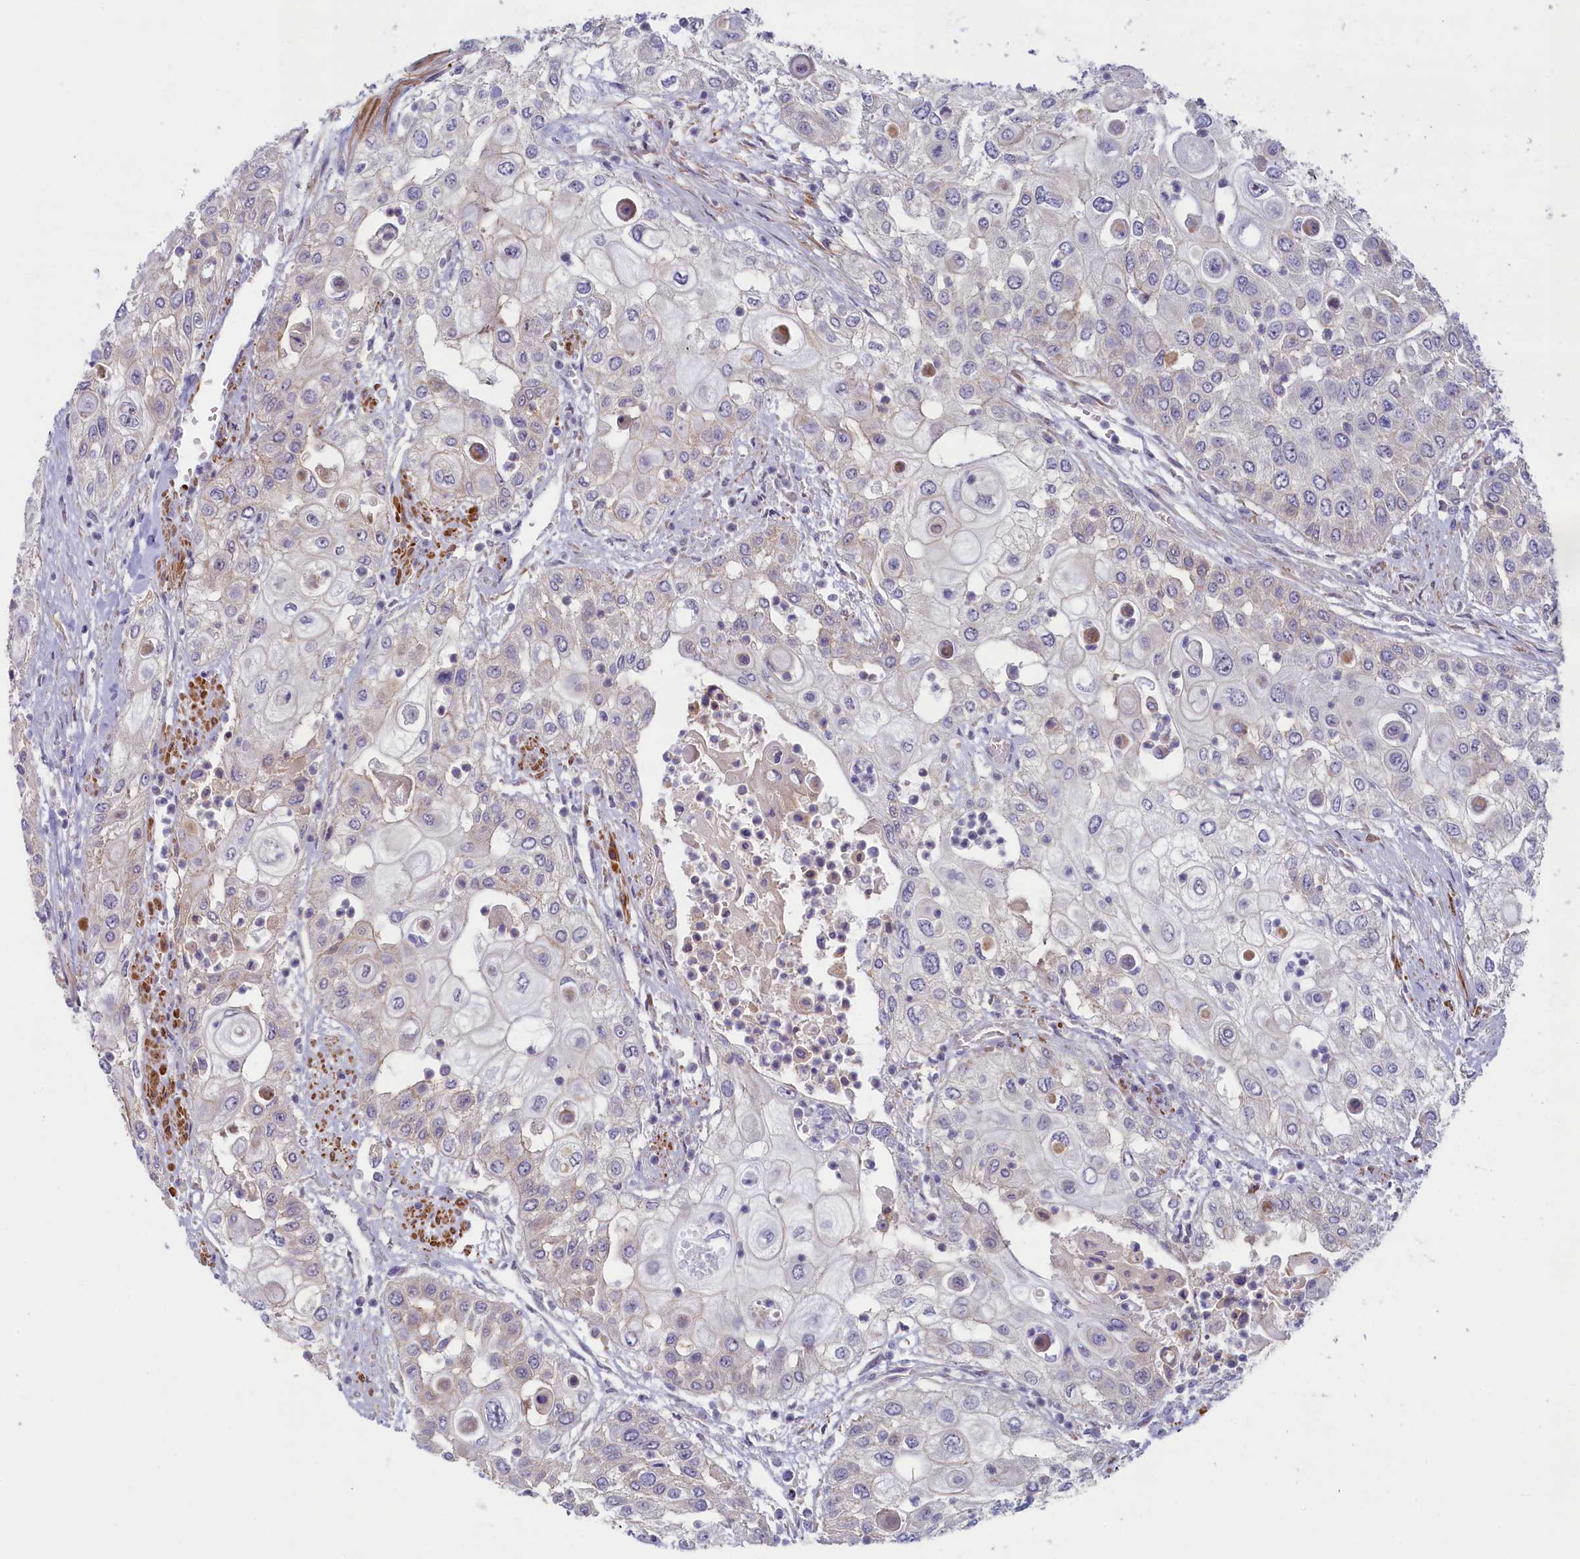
{"staining": {"intensity": "weak", "quantity": "<25%", "location": "cytoplasmic/membranous"}, "tissue": "urothelial cancer", "cell_type": "Tumor cells", "image_type": "cancer", "snomed": [{"axis": "morphology", "description": "Urothelial carcinoma, High grade"}, {"axis": "topography", "description": "Urinary bladder"}], "caption": "High power microscopy micrograph of an IHC photomicrograph of urothelial carcinoma (high-grade), revealing no significant positivity in tumor cells.", "gene": "TRPM4", "patient": {"sex": "female", "age": 79}}